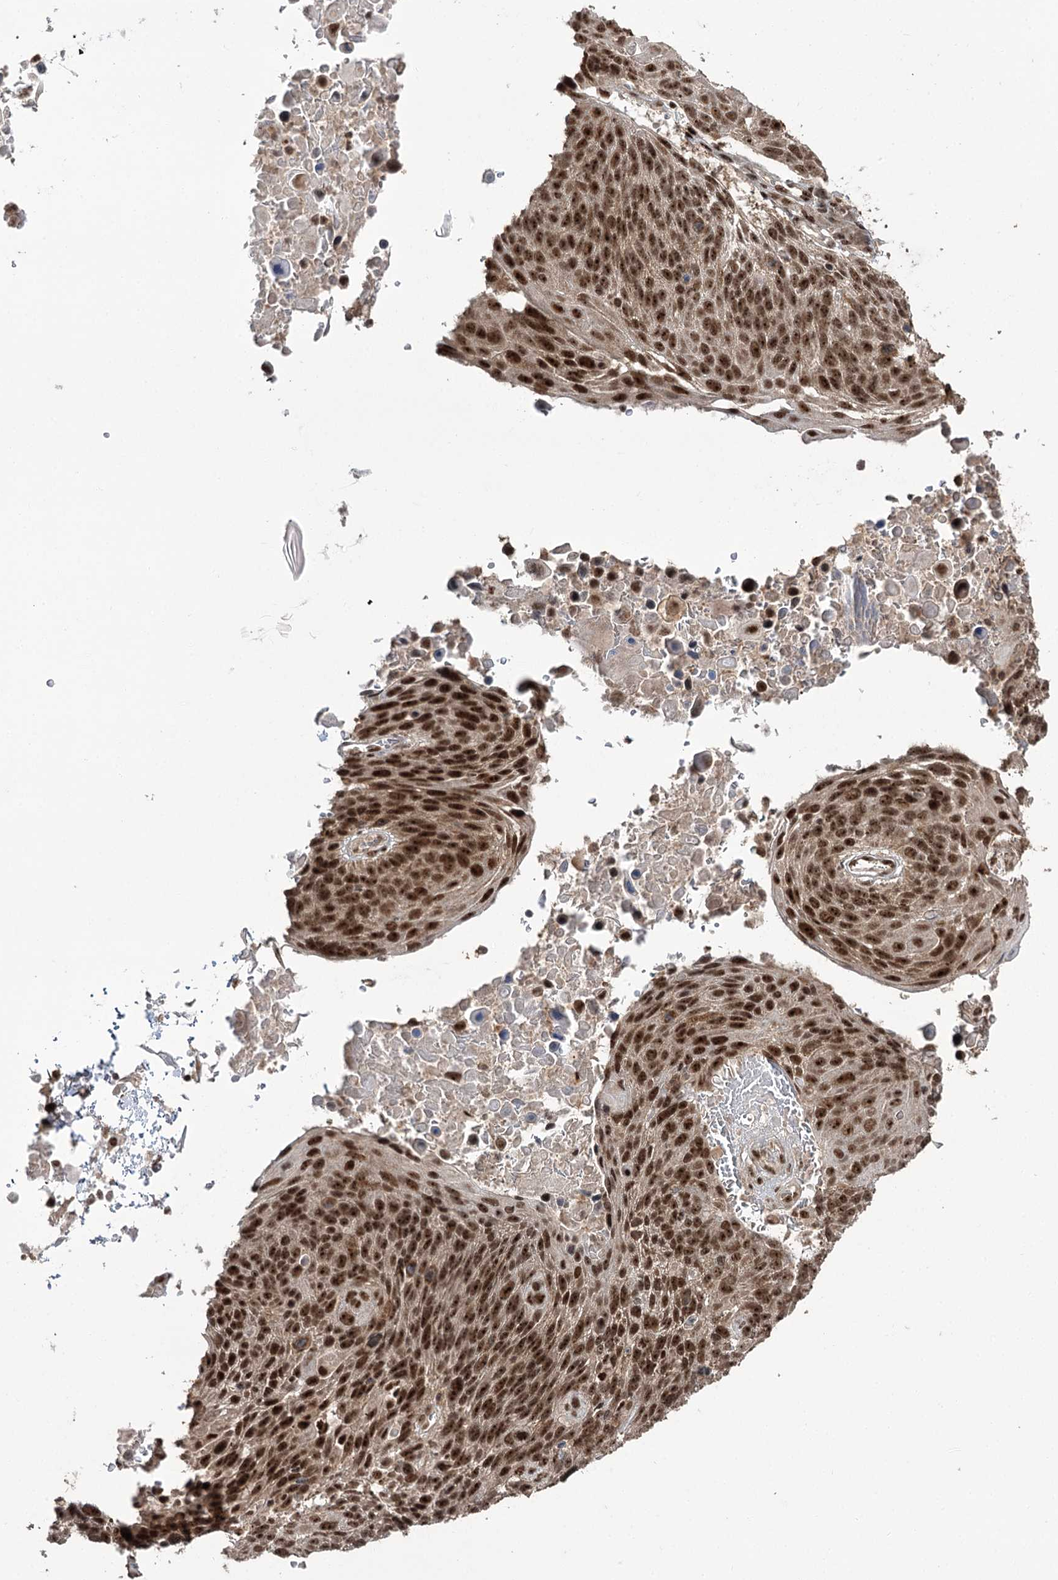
{"staining": {"intensity": "strong", "quantity": ">75%", "location": "nuclear"}, "tissue": "lung cancer", "cell_type": "Tumor cells", "image_type": "cancer", "snomed": [{"axis": "morphology", "description": "Squamous cell carcinoma, NOS"}, {"axis": "topography", "description": "Lung"}], "caption": "Human lung cancer (squamous cell carcinoma) stained with a protein marker exhibits strong staining in tumor cells.", "gene": "ERCC3", "patient": {"sex": "male", "age": 66}}